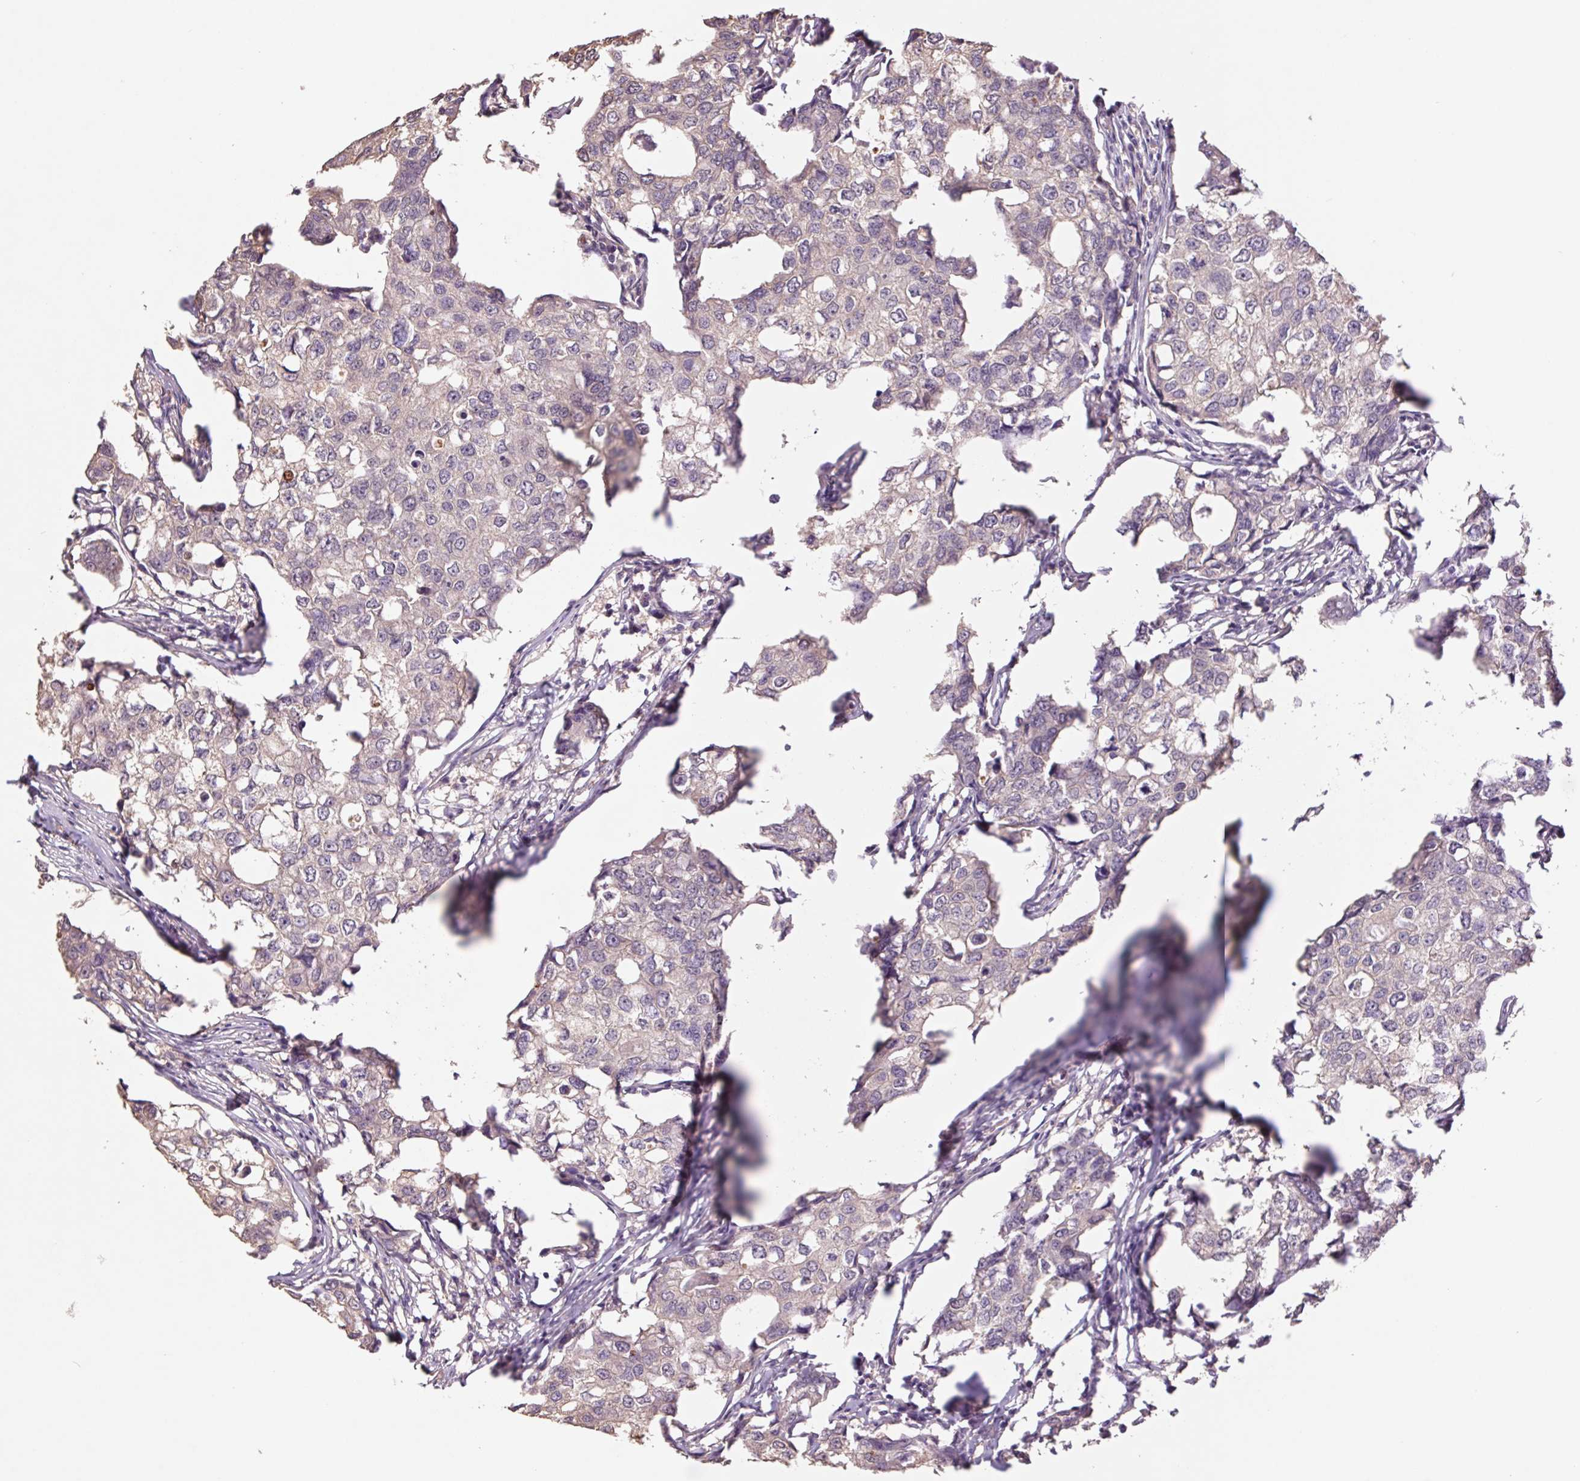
{"staining": {"intensity": "weak", "quantity": "25%-75%", "location": "cytoplasmic/membranous"}, "tissue": "breast cancer", "cell_type": "Tumor cells", "image_type": "cancer", "snomed": [{"axis": "morphology", "description": "Duct carcinoma"}, {"axis": "topography", "description": "Breast"}], "caption": "Protein expression by IHC demonstrates weak cytoplasmic/membranous staining in approximately 25%-75% of tumor cells in breast cancer (infiltrating ductal carcinoma).", "gene": "GRM2", "patient": {"sex": "female", "age": 27}}